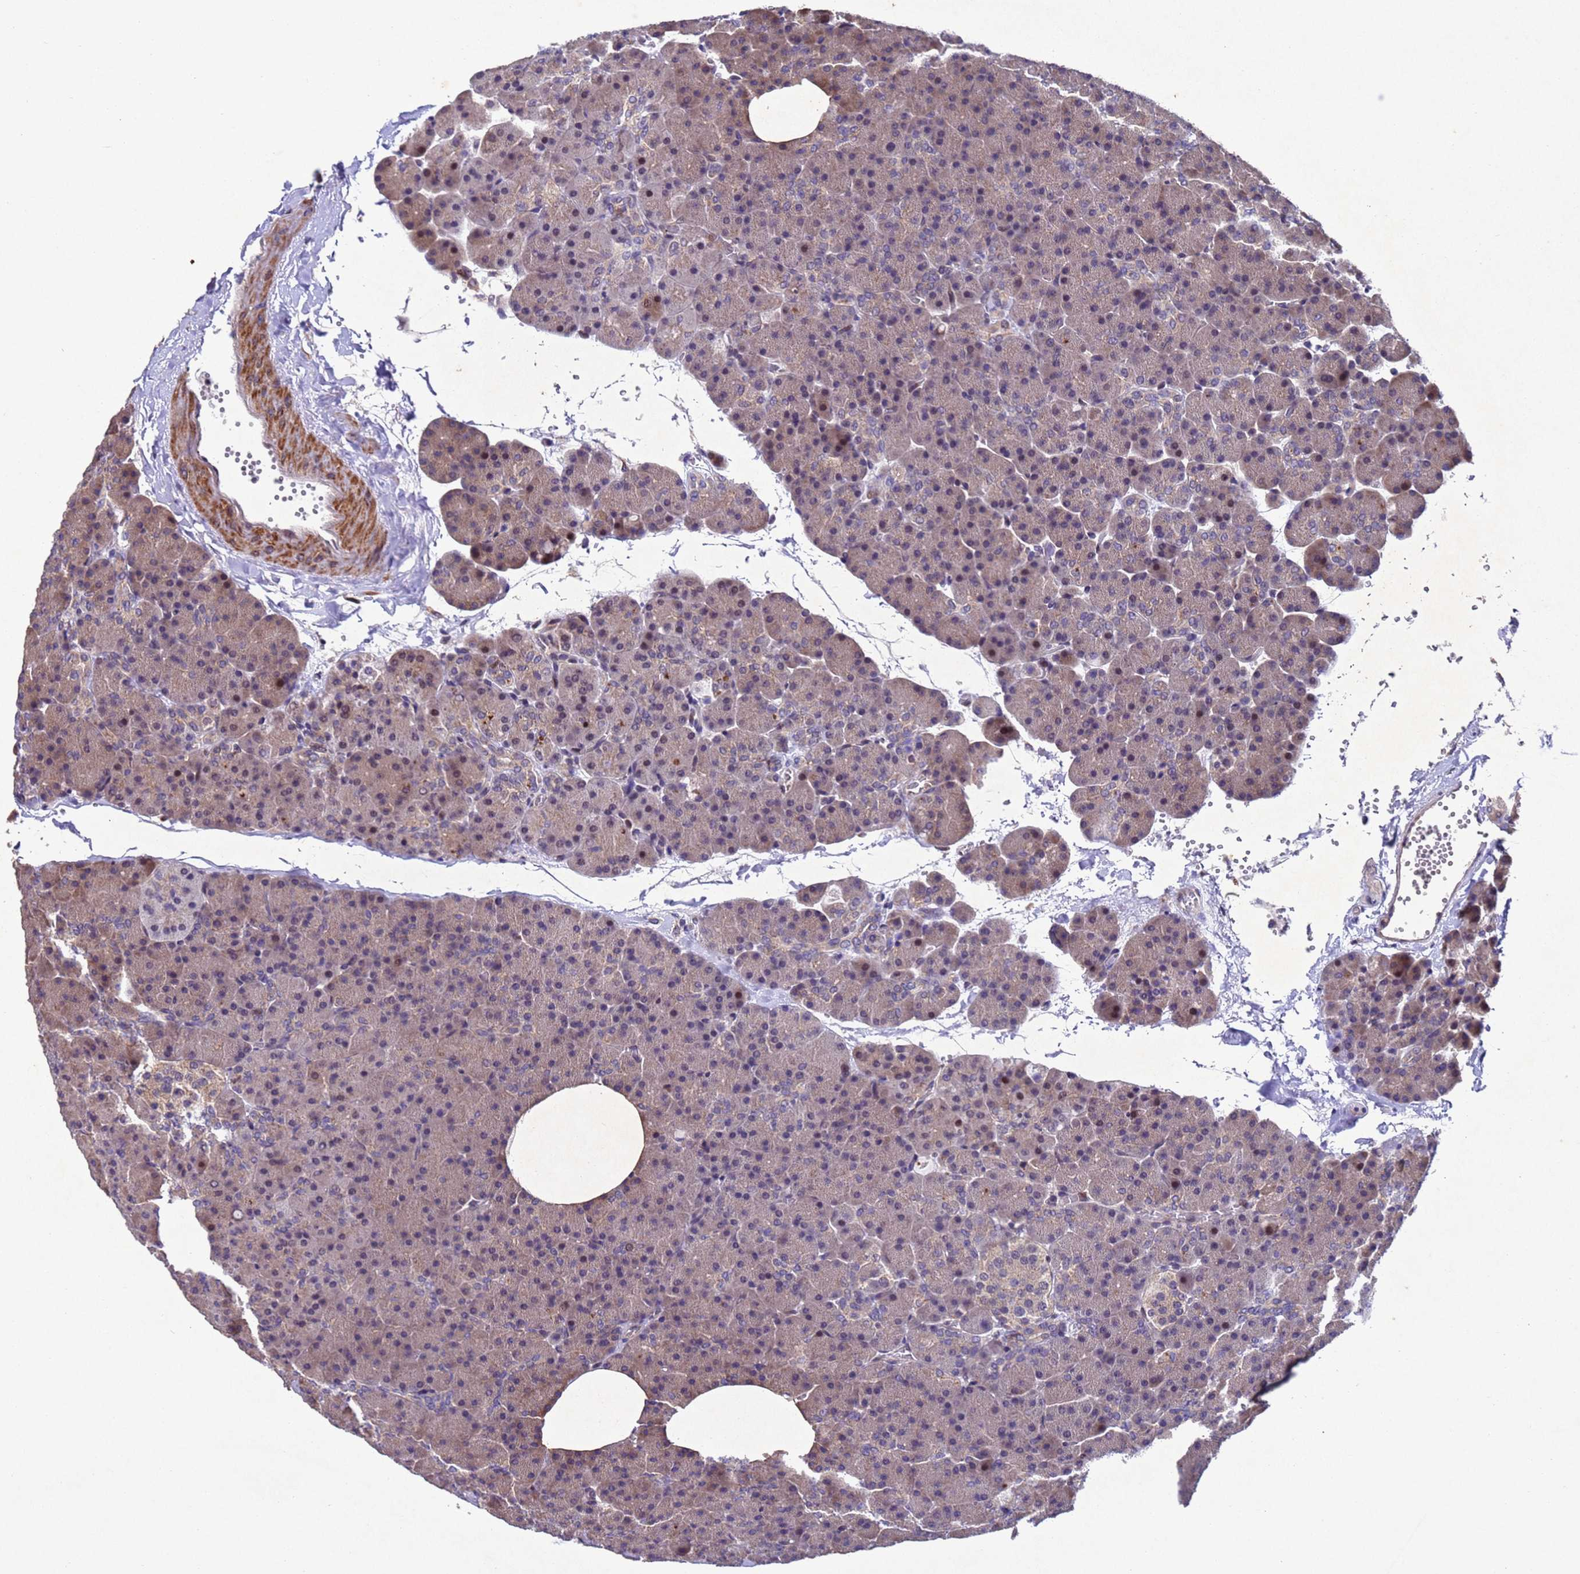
{"staining": {"intensity": "moderate", "quantity": "25%-75%", "location": "cytoplasmic/membranous,nuclear"}, "tissue": "pancreas", "cell_type": "Exocrine glandular cells", "image_type": "normal", "snomed": [{"axis": "morphology", "description": "Normal tissue, NOS"}, {"axis": "morphology", "description": "Carcinoid, malignant, NOS"}, {"axis": "topography", "description": "Pancreas"}], "caption": "IHC (DAB (3,3'-diaminobenzidine)) staining of unremarkable human pancreas reveals moderate cytoplasmic/membranous,nuclear protein staining in about 25%-75% of exocrine glandular cells.", "gene": "TBK1", "patient": {"sex": "female", "age": 35}}